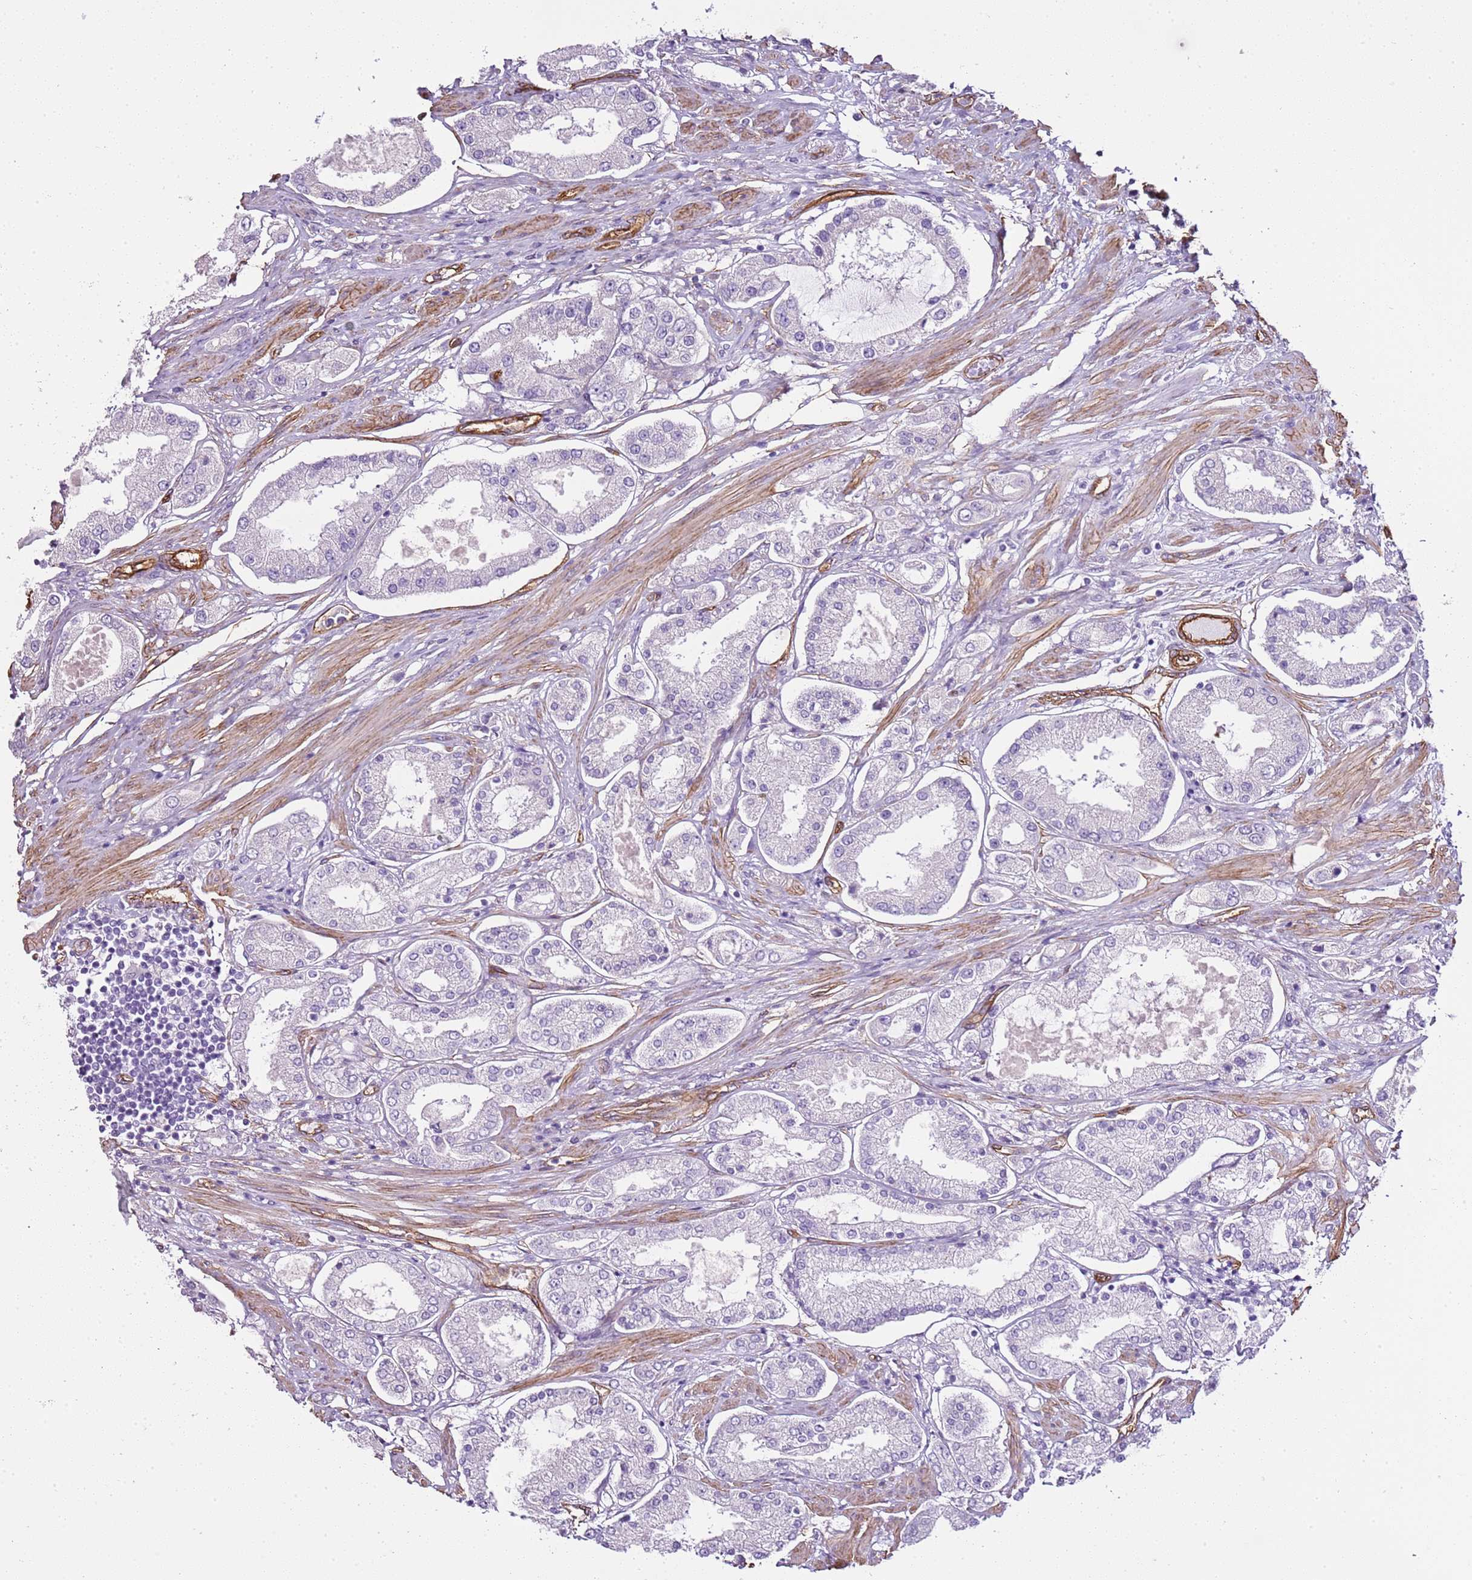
{"staining": {"intensity": "negative", "quantity": "none", "location": "none"}, "tissue": "prostate cancer", "cell_type": "Tumor cells", "image_type": "cancer", "snomed": [{"axis": "morphology", "description": "Adenocarcinoma, High grade"}, {"axis": "topography", "description": "Prostate"}], "caption": "Immunohistochemical staining of human prostate cancer demonstrates no significant staining in tumor cells. (Immunohistochemistry (ihc), brightfield microscopy, high magnification).", "gene": "CTDSPL", "patient": {"sex": "male", "age": 69}}